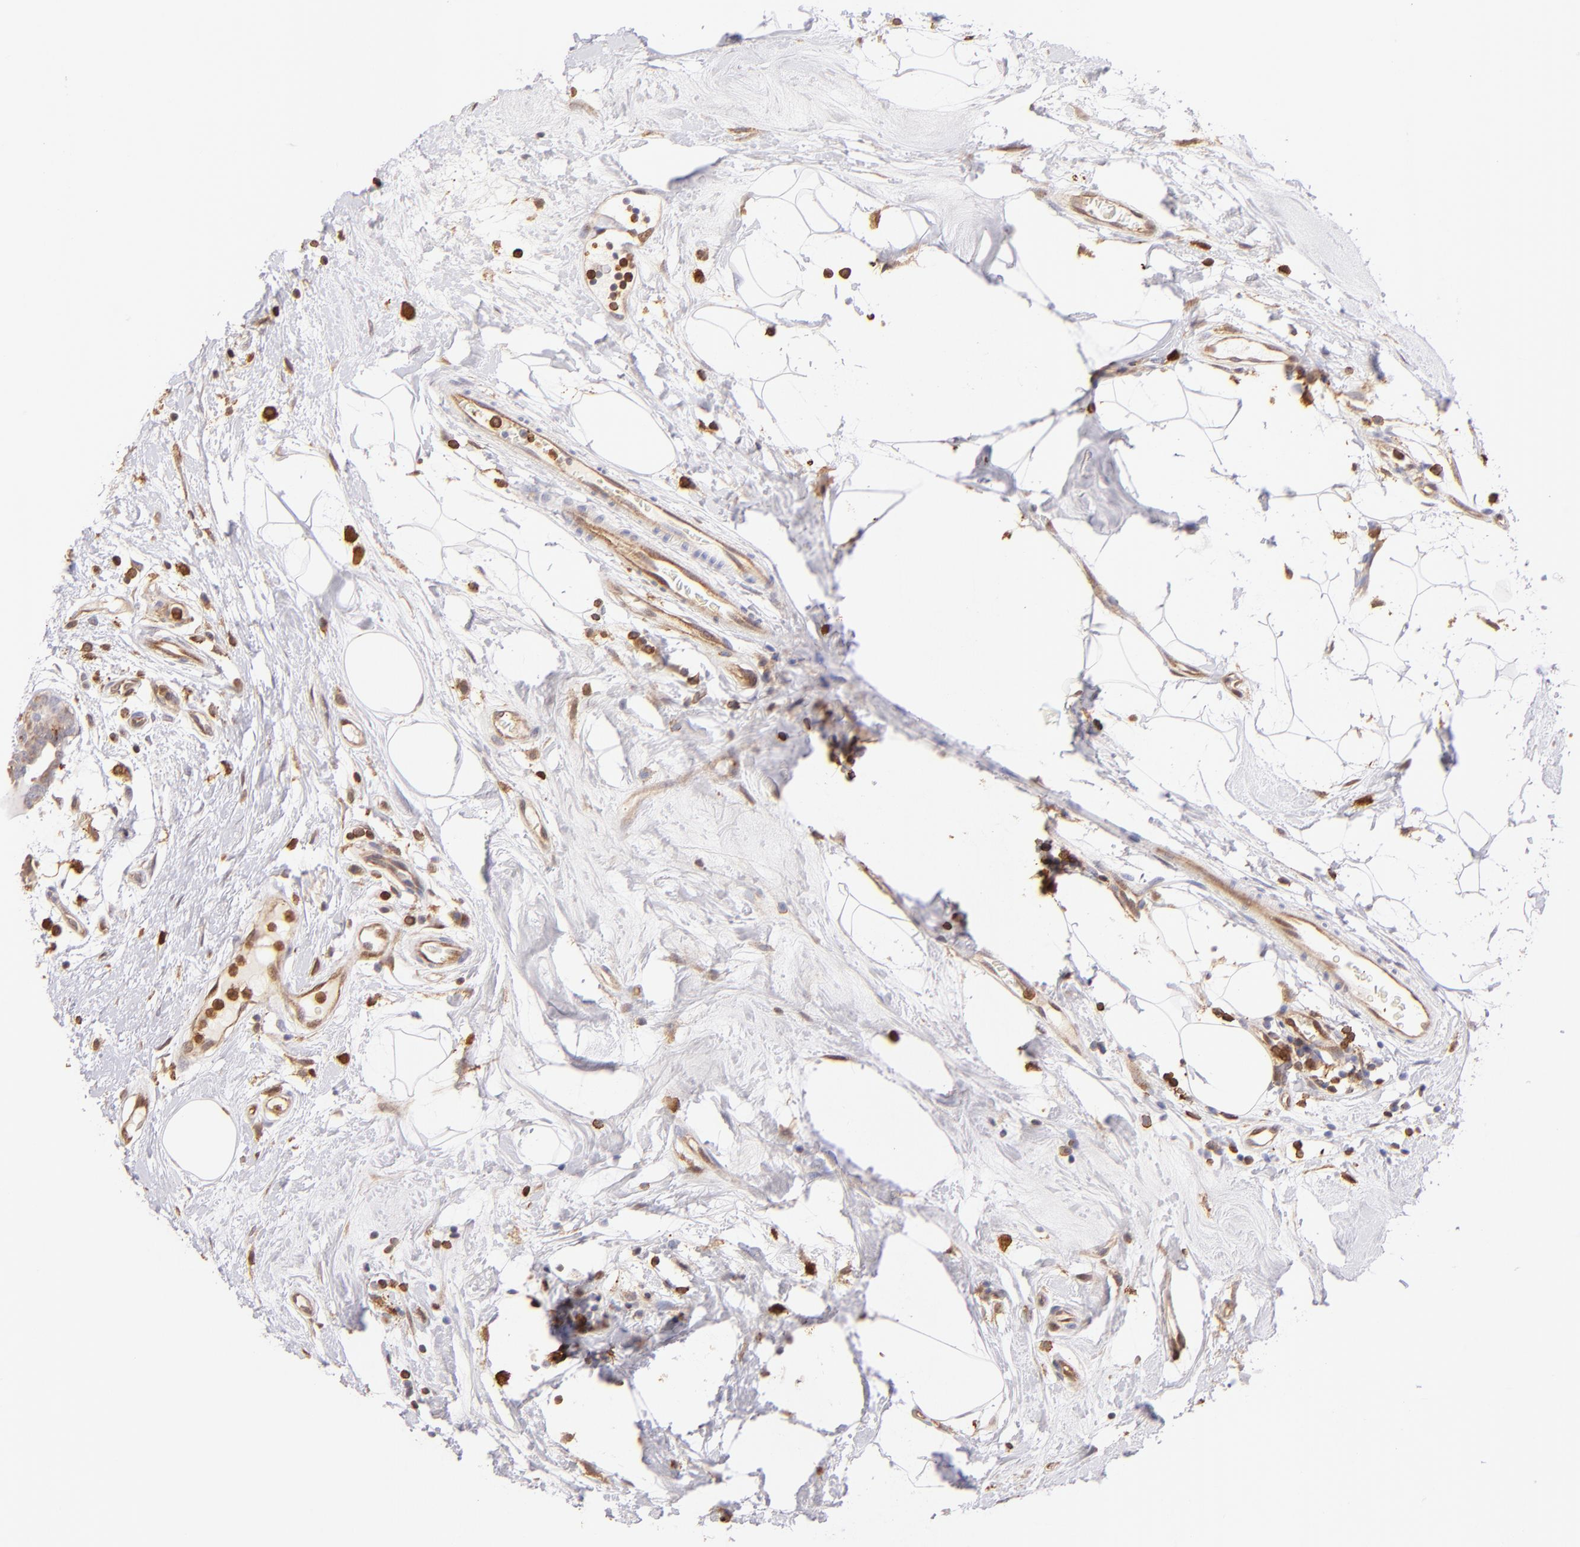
{"staining": {"intensity": "weak", "quantity": ">75%", "location": "cytoplasmic/membranous"}, "tissue": "breast cancer", "cell_type": "Tumor cells", "image_type": "cancer", "snomed": [{"axis": "morphology", "description": "Duct carcinoma"}, {"axis": "topography", "description": "Breast"}], "caption": "Breast cancer tissue exhibits weak cytoplasmic/membranous staining in about >75% of tumor cells", "gene": "BTK", "patient": {"sex": "female", "age": 40}}